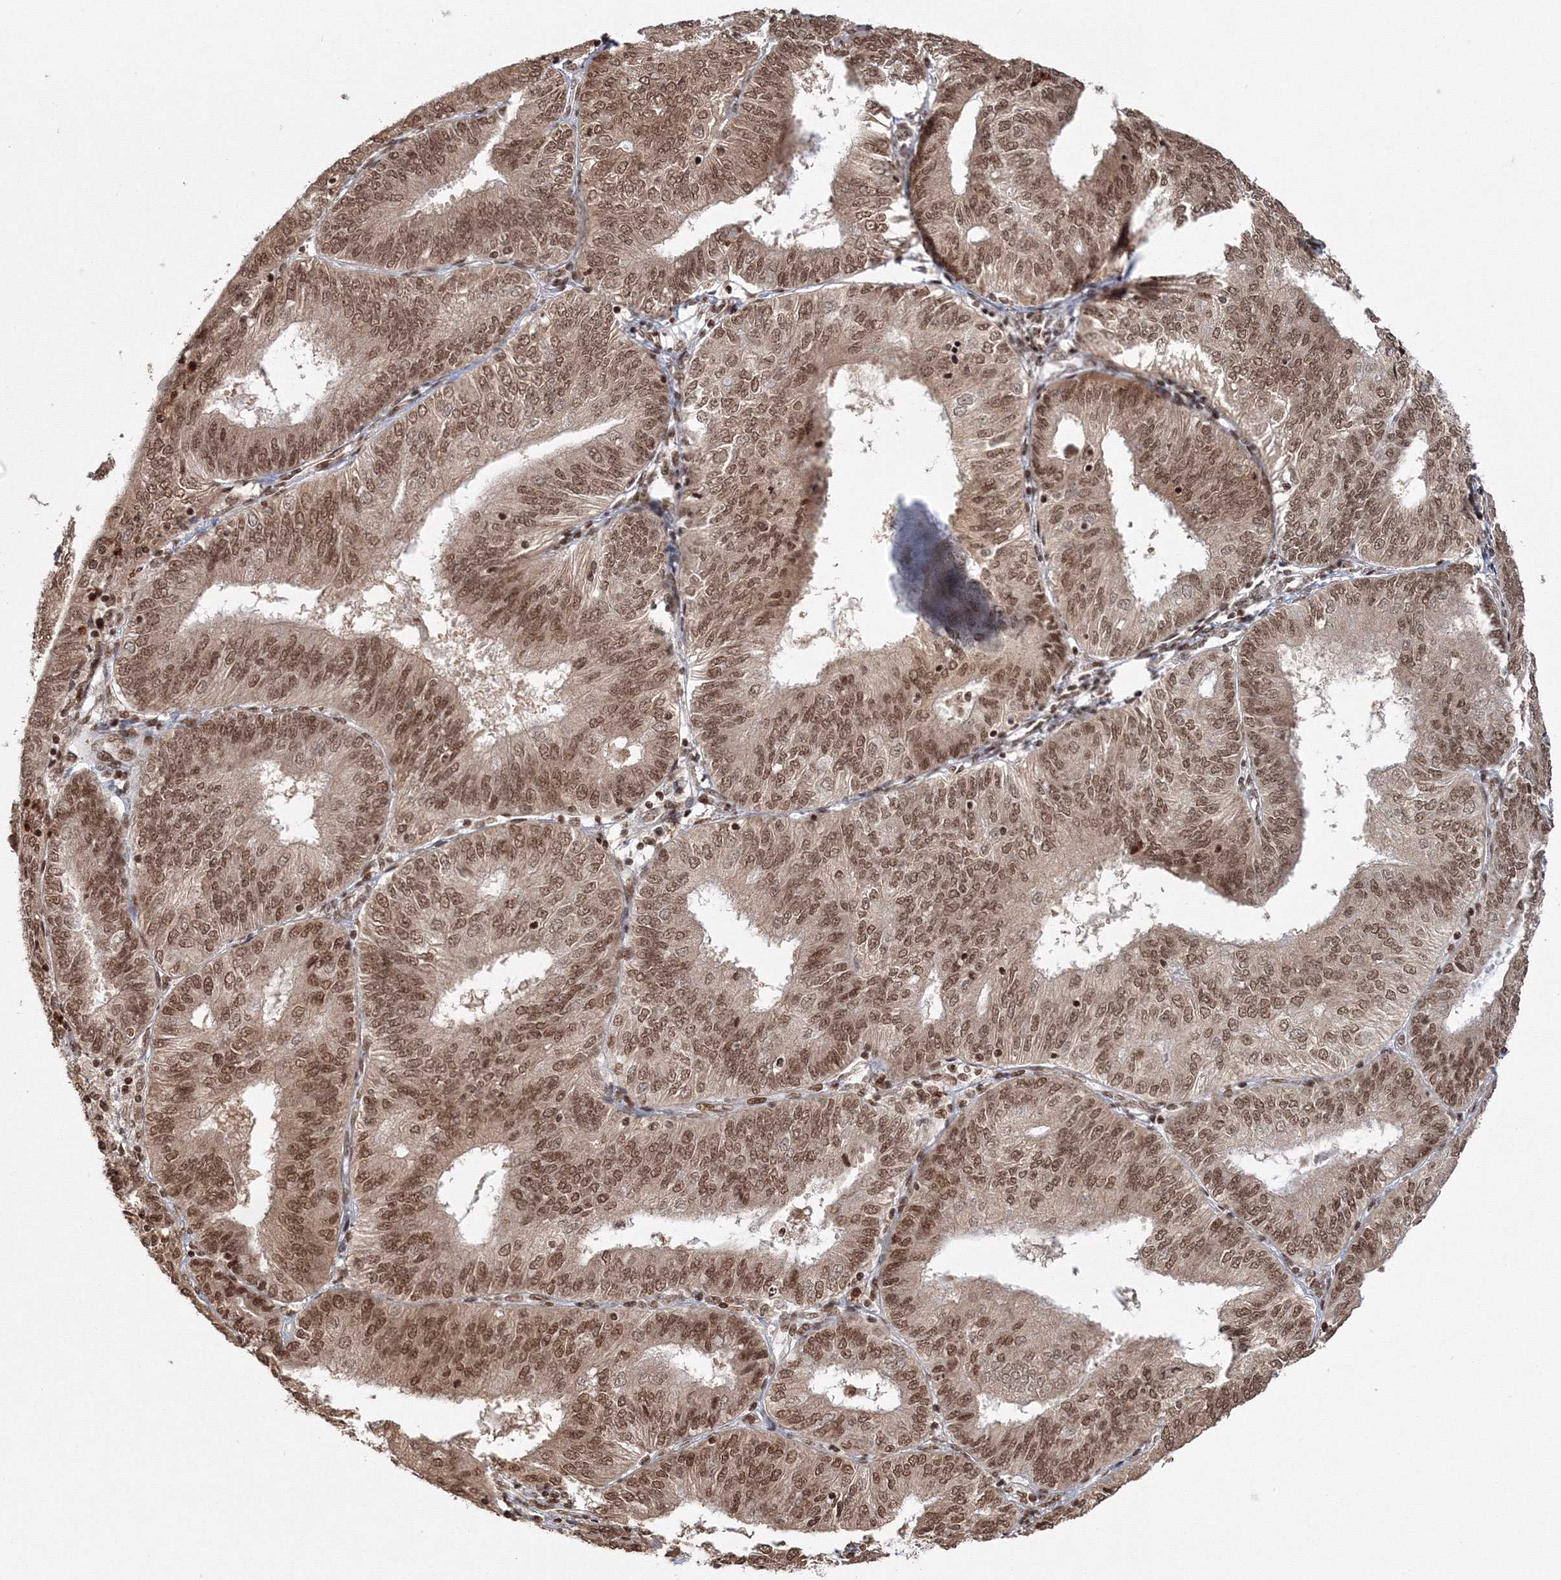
{"staining": {"intensity": "moderate", "quantity": ">75%", "location": "nuclear"}, "tissue": "endometrial cancer", "cell_type": "Tumor cells", "image_type": "cancer", "snomed": [{"axis": "morphology", "description": "Adenocarcinoma, NOS"}, {"axis": "topography", "description": "Endometrium"}], "caption": "Immunohistochemistry (IHC) of human endometrial cancer displays medium levels of moderate nuclear staining in approximately >75% of tumor cells.", "gene": "KIF20A", "patient": {"sex": "female", "age": 58}}